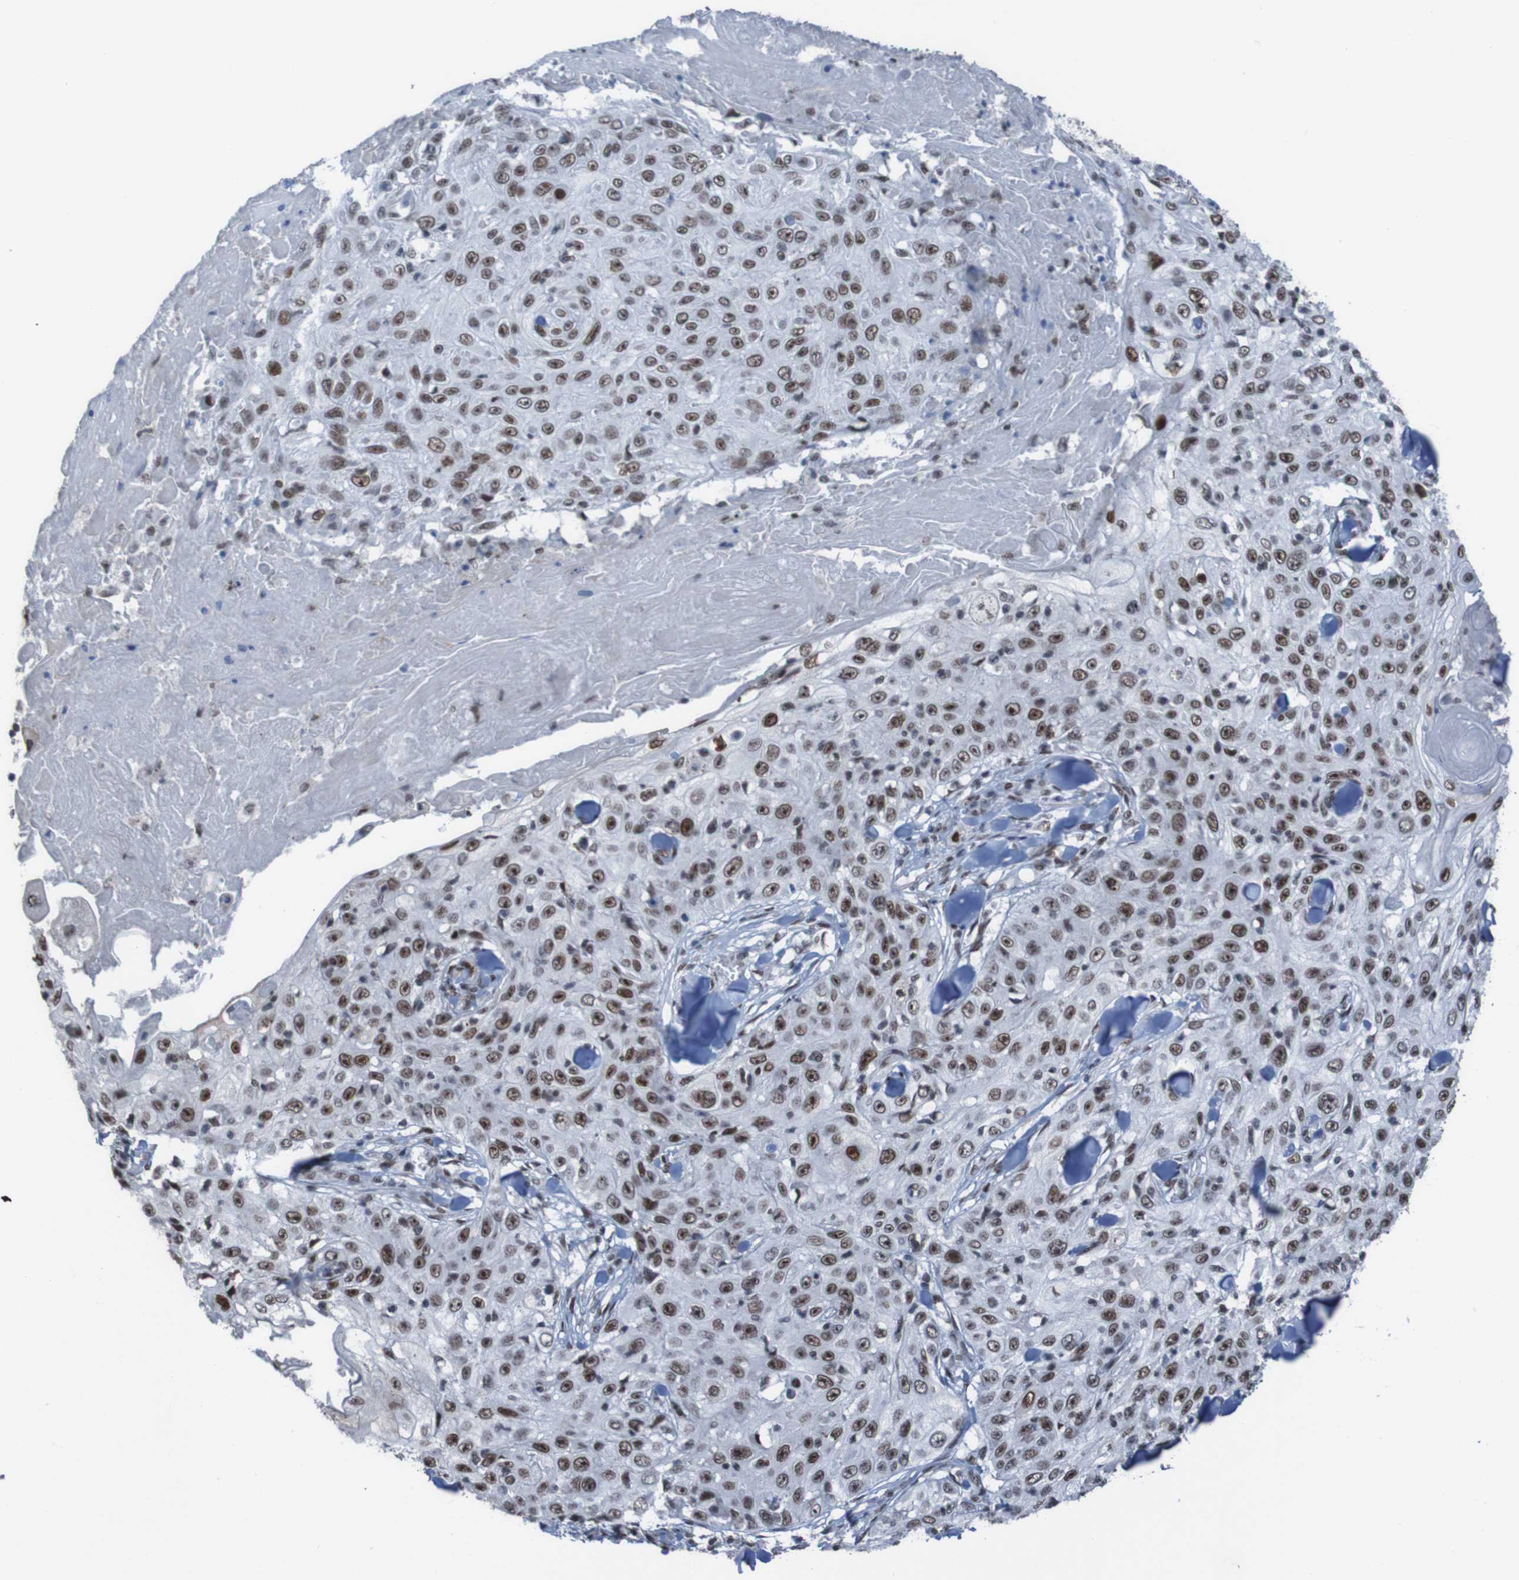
{"staining": {"intensity": "strong", "quantity": ">75%", "location": "nuclear"}, "tissue": "skin cancer", "cell_type": "Tumor cells", "image_type": "cancer", "snomed": [{"axis": "morphology", "description": "Squamous cell carcinoma, NOS"}, {"axis": "topography", "description": "Skin"}], "caption": "An immunohistochemistry image of tumor tissue is shown. Protein staining in brown labels strong nuclear positivity in squamous cell carcinoma (skin) within tumor cells.", "gene": "PHF2", "patient": {"sex": "male", "age": 86}}